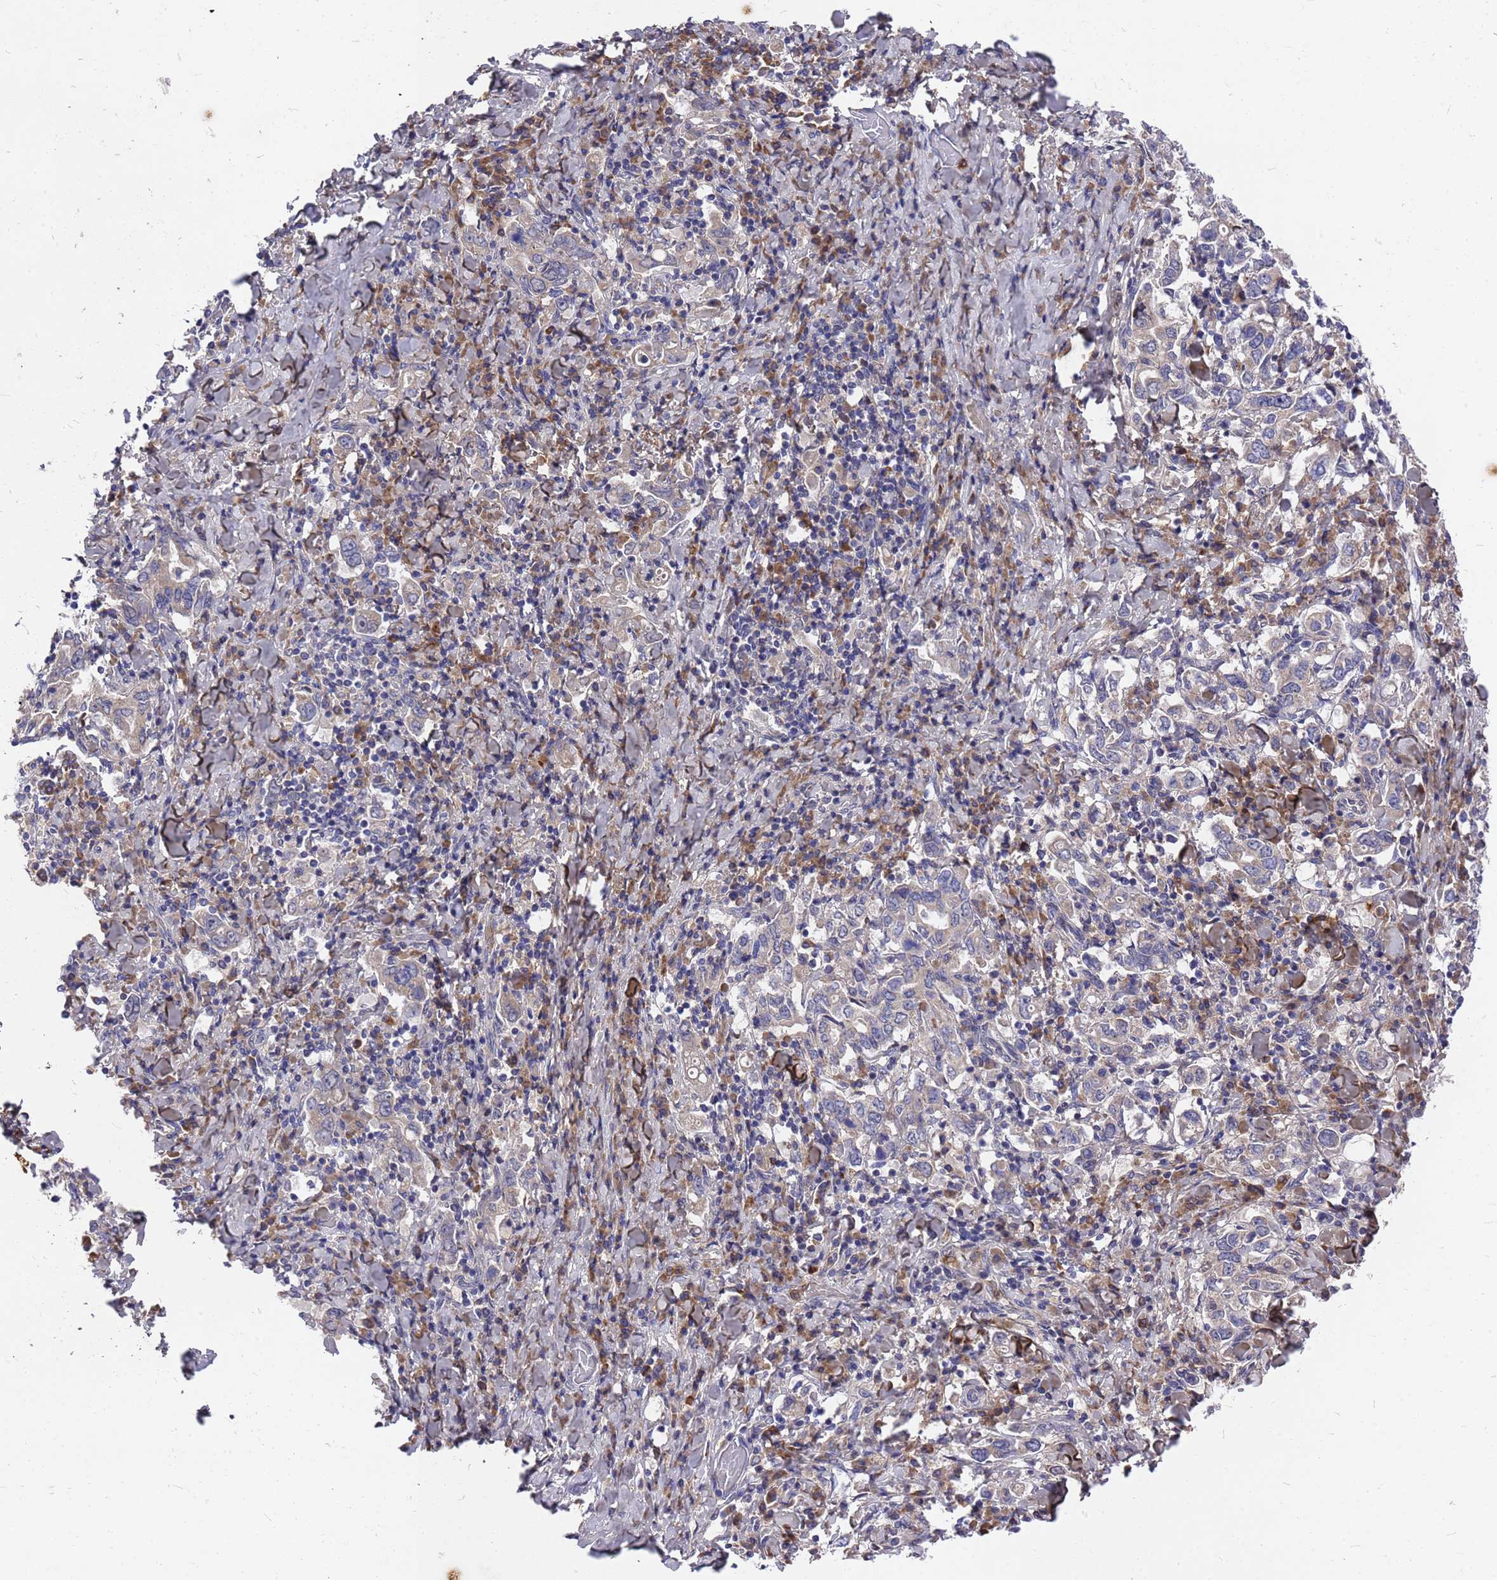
{"staining": {"intensity": "negative", "quantity": "none", "location": "none"}, "tissue": "stomach cancer", "cell_type": "Tumor cells", "image_type": "cancer", "snomed": [{"axis": "morphology", "description": "Adenocarcinoma, NOS"}, {"axis": "topography", "description": "Stomach, upper"}], "caption": "Photomicrograph shows no significant protein staining in tumor cells of adenocarcinoma (stomach).", "gene": "ZNF717", "patient": {"sex": "male", "age": 62}}